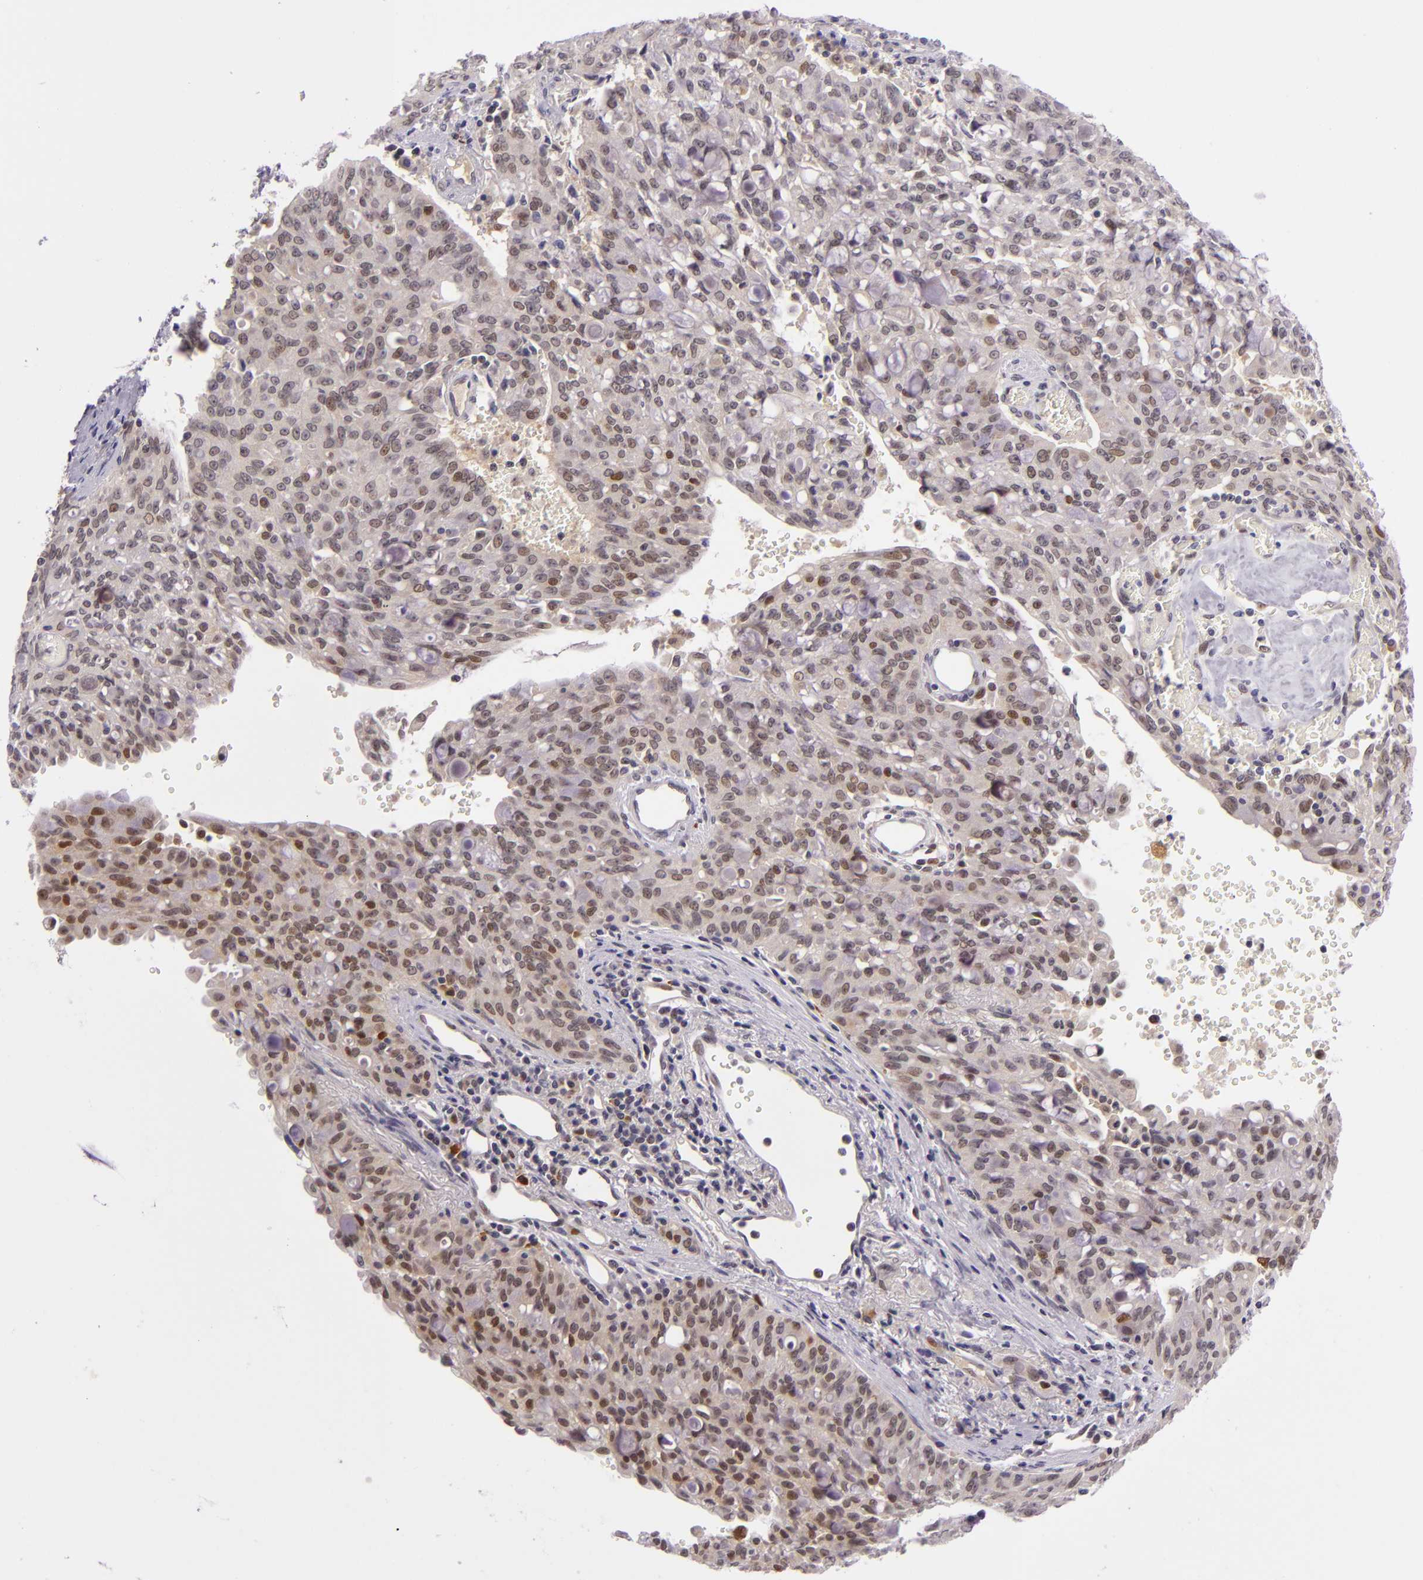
{"staining": {"intensity": "weak", "quantity": "<25%", "location": "cytoplasmic/membranous,nuclear"}, "tissue": "lung cancer", "cell_type": "Tumor cells", "image_type": "cancer", "snomed": [{"axis": "morphology", "description": "Adenocarcinoma, NOS"}, {"axis": "topography", "description": "Lung"}], "caption": "This is a photomicrograph of IHC staining of lung cancer (adenocarcinoma), which shows no expression in tumor cells.", "gene": "CSE1L", "patient": {"sex": "female", "age": 44}}